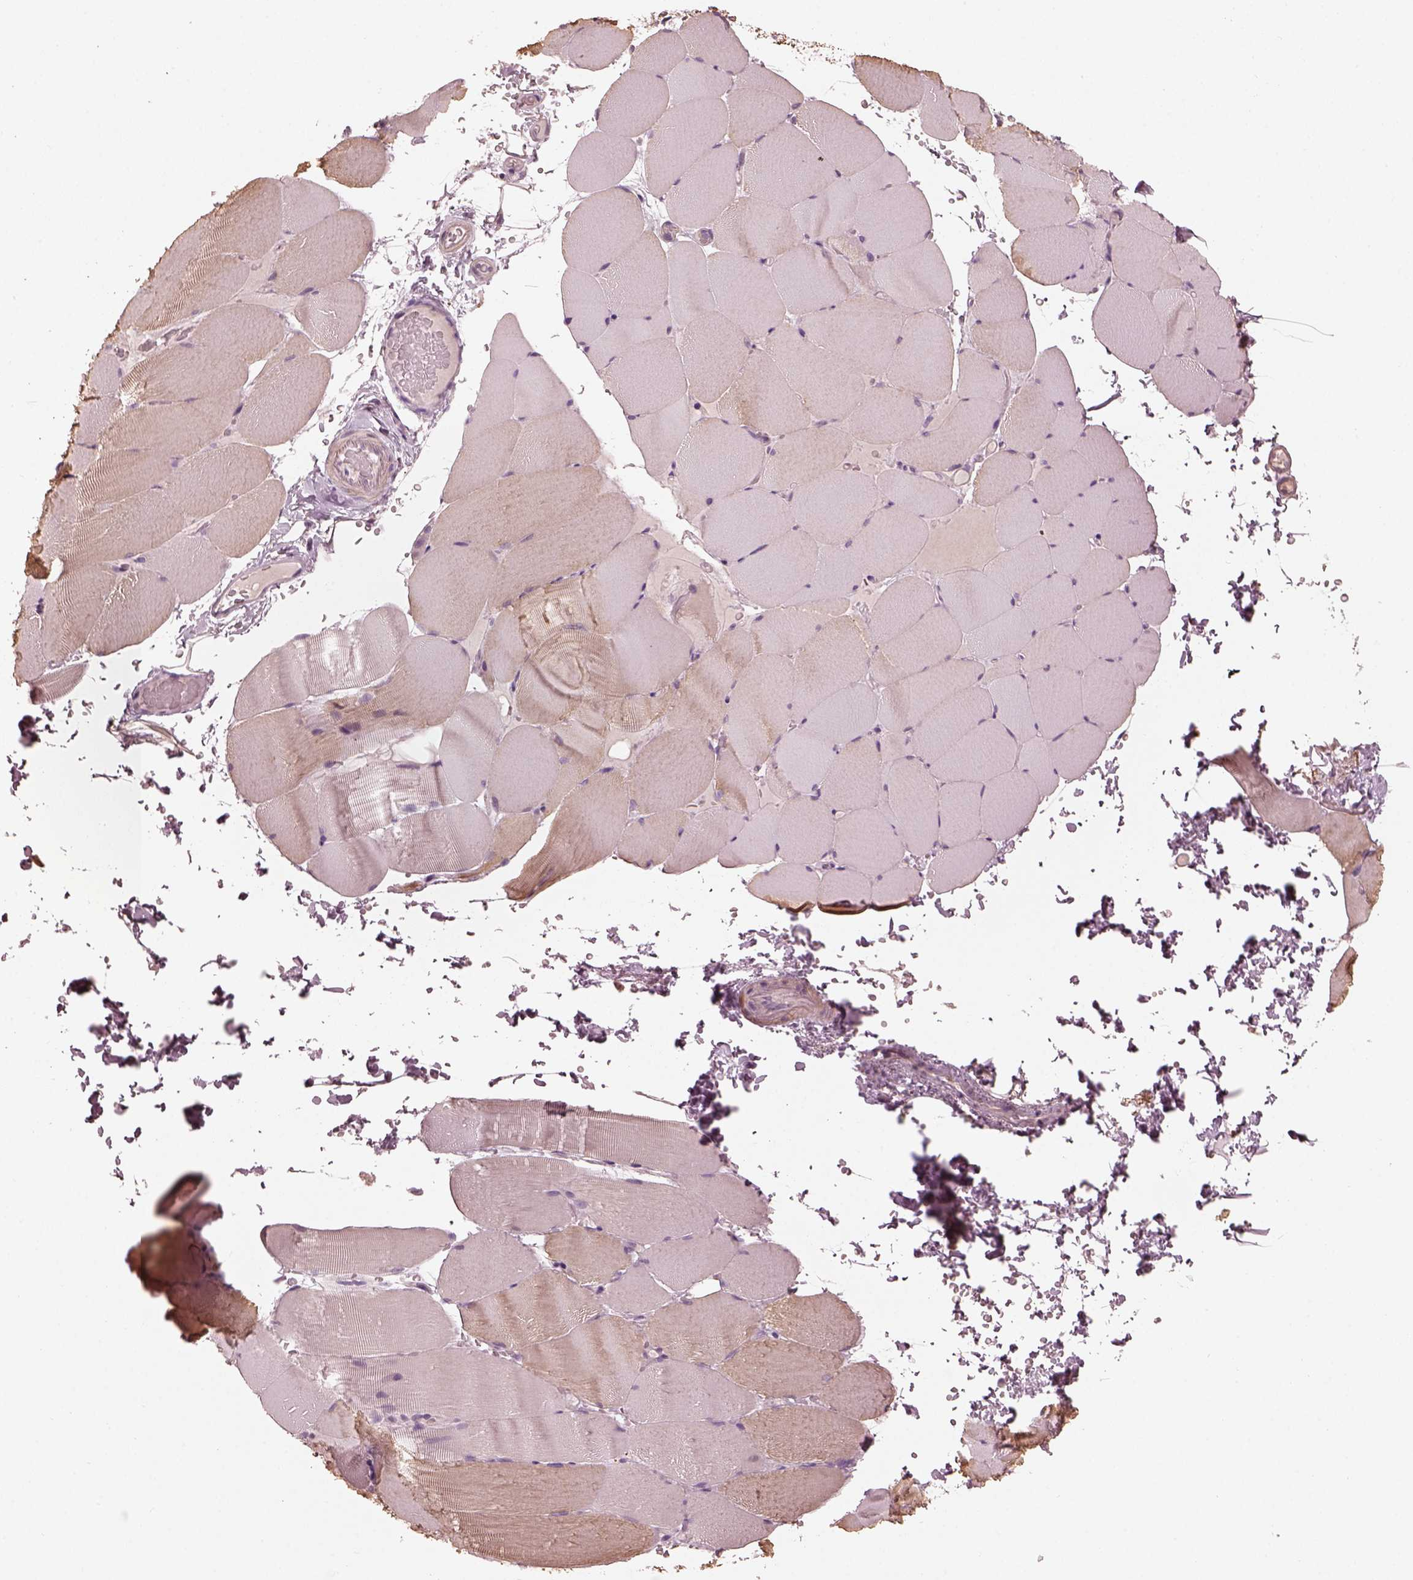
{"staining": {"intensity": "weak", "quantity": "<25%", "location": "cytoplasmic/membranous"}, "tissue": "skeletal muscle", "cell_type": "Myocytes", "image_type": "normal", "snomed": [{"axis": "morphology", "description": "Normal tissue, NOS"}, {"axis": "topography", "description": "Skeletal muscle"}], "caption": "Immunohistochemistry of benign human skeletal muscle demonstrates no expression in myocytes. Nuclei are stained in blue.", "gene": "OPTC", "patient": {"sex": "female", "age": 37}}